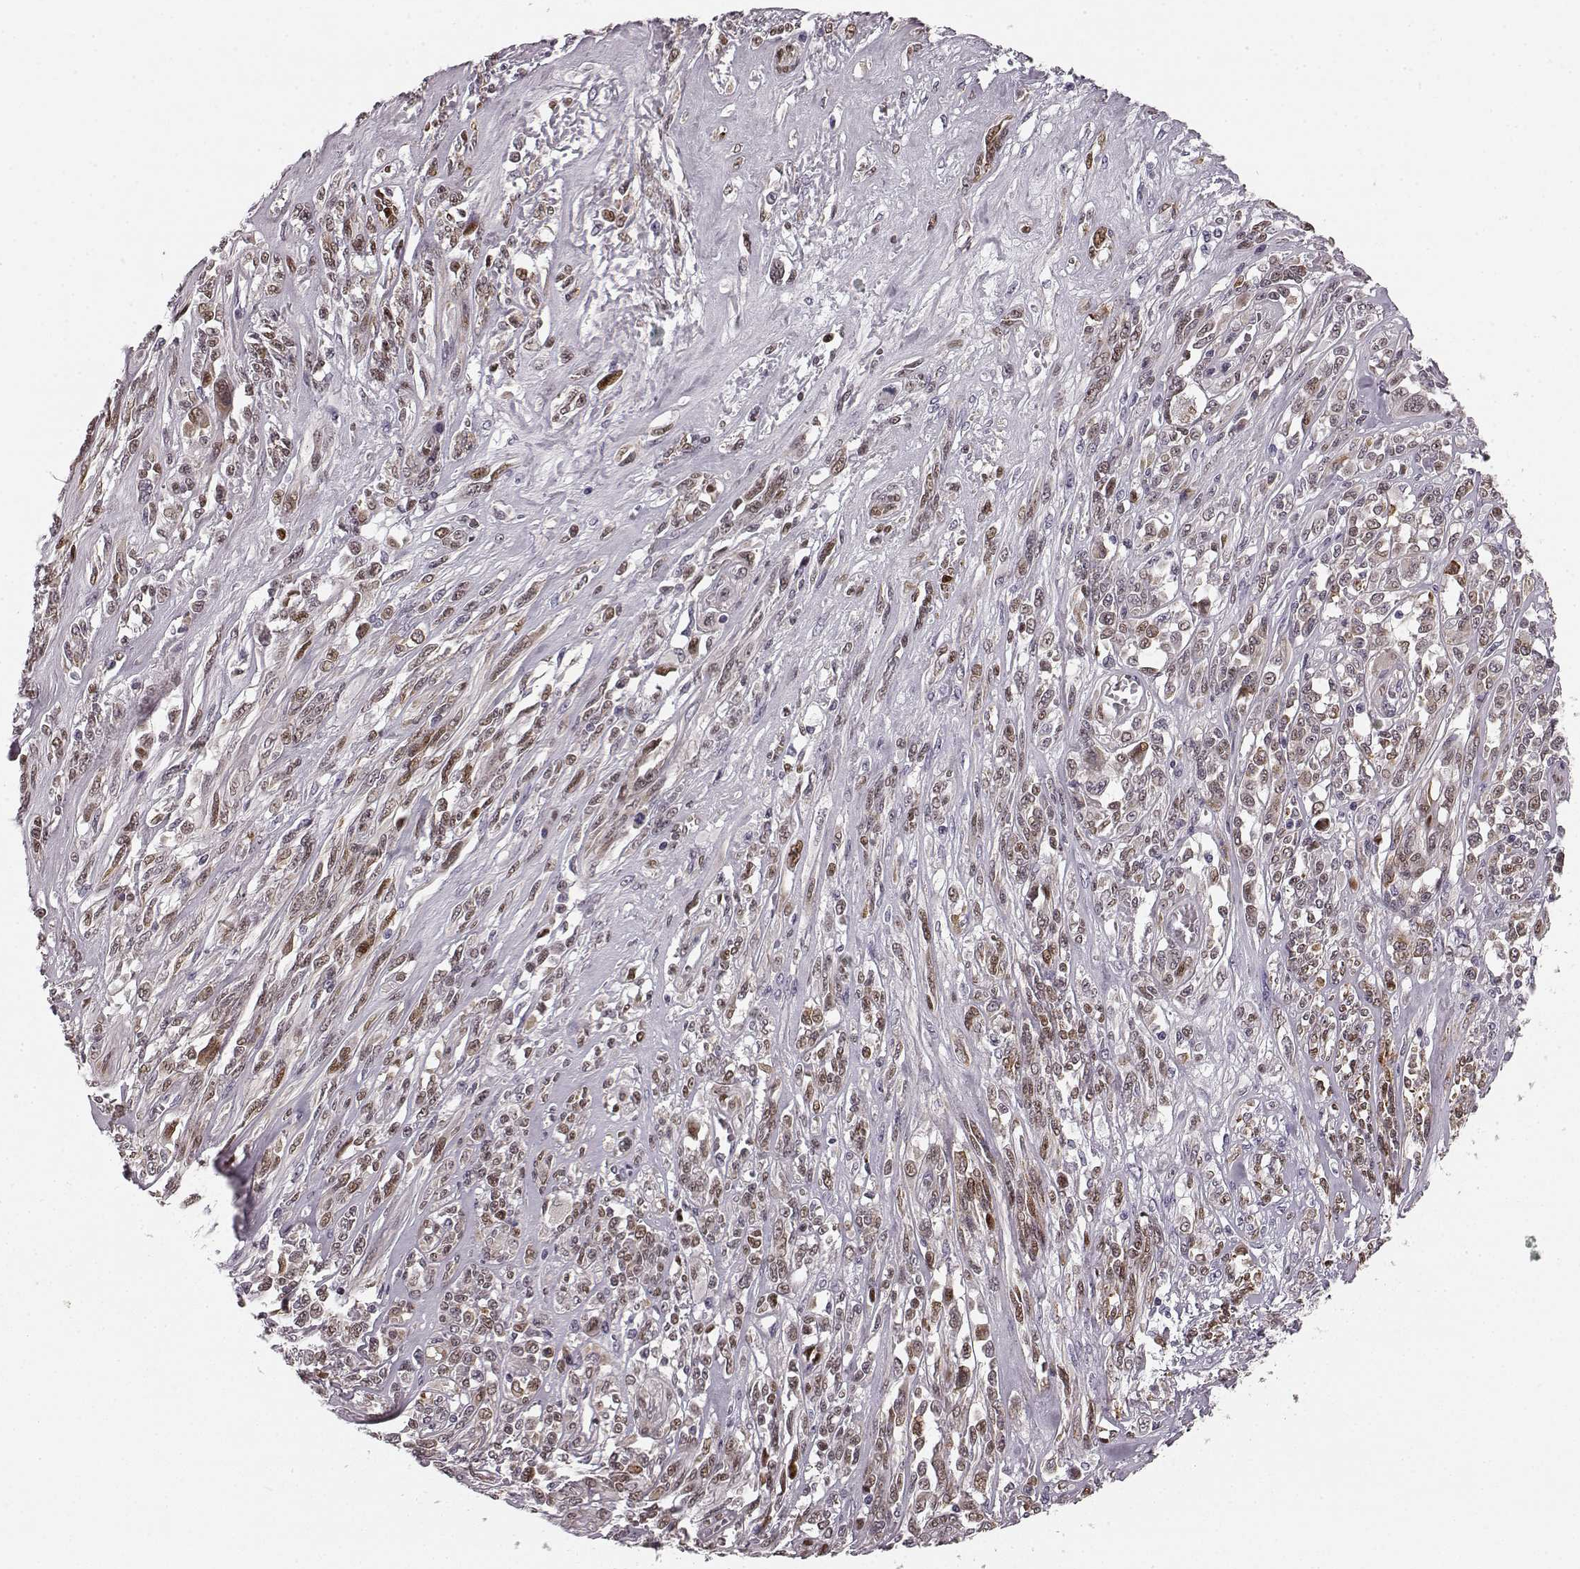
{"staining": {"intensity": "weak", "quantity": "25%-75%", "location": "cytoplasmic/membranous"}, "tissue": "melanoma", "cell_type": "Tumor cells", "image_type": "cancer", "snomed": [{"axis": "morphology", "description": "Malignant melanoma, NOS"}, {"axis": "topography", "description": "Skin"}], "caption": "An image of human melanoma stained for a protein shows weak cytoplasmic/membranous brown staining in tumor cells.", "gene": "FAM234B", "patient": {"sex": "female", "age": 91}}